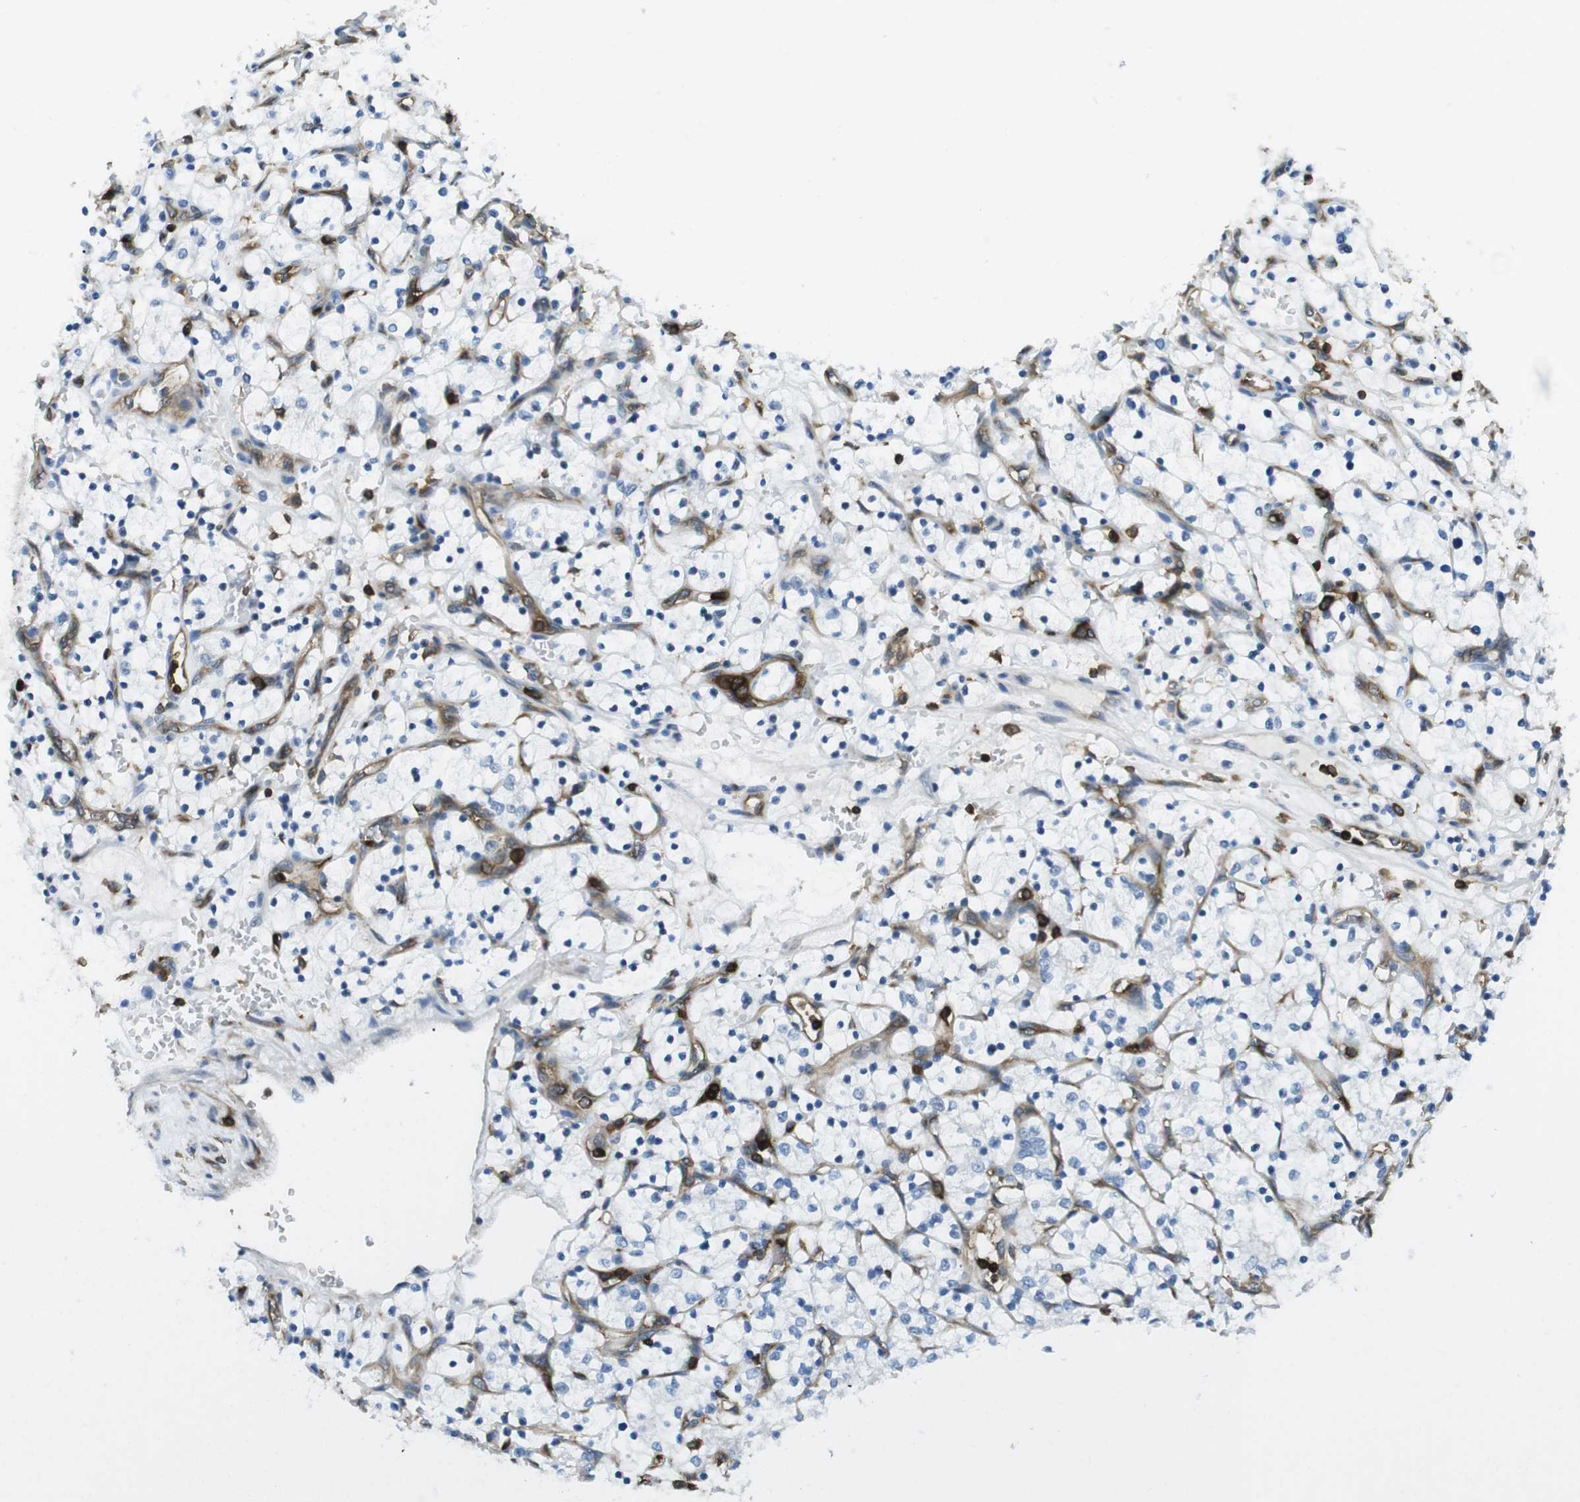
{"staining": {"intensity": "negative", "quantity": "none", "location": "none"}, "tissue": "renal cancer", "cell_type": "Tumor cells", "image_type": "cancer", "snomed": [{"axis": "morphology", "description": "Adenocarcinoma, NOS"}, {"axis": "topography", "description": "Kidney"}], "caption": "IHC image of neoplastic tissue: human adenocarcinoma (renal) stained with DAB (3,3'-diaminobenzidine) reveals no significant protein positivity in tumor cells.", "gene": "STK10", "patient": {"sex": "female", "age": 69}}